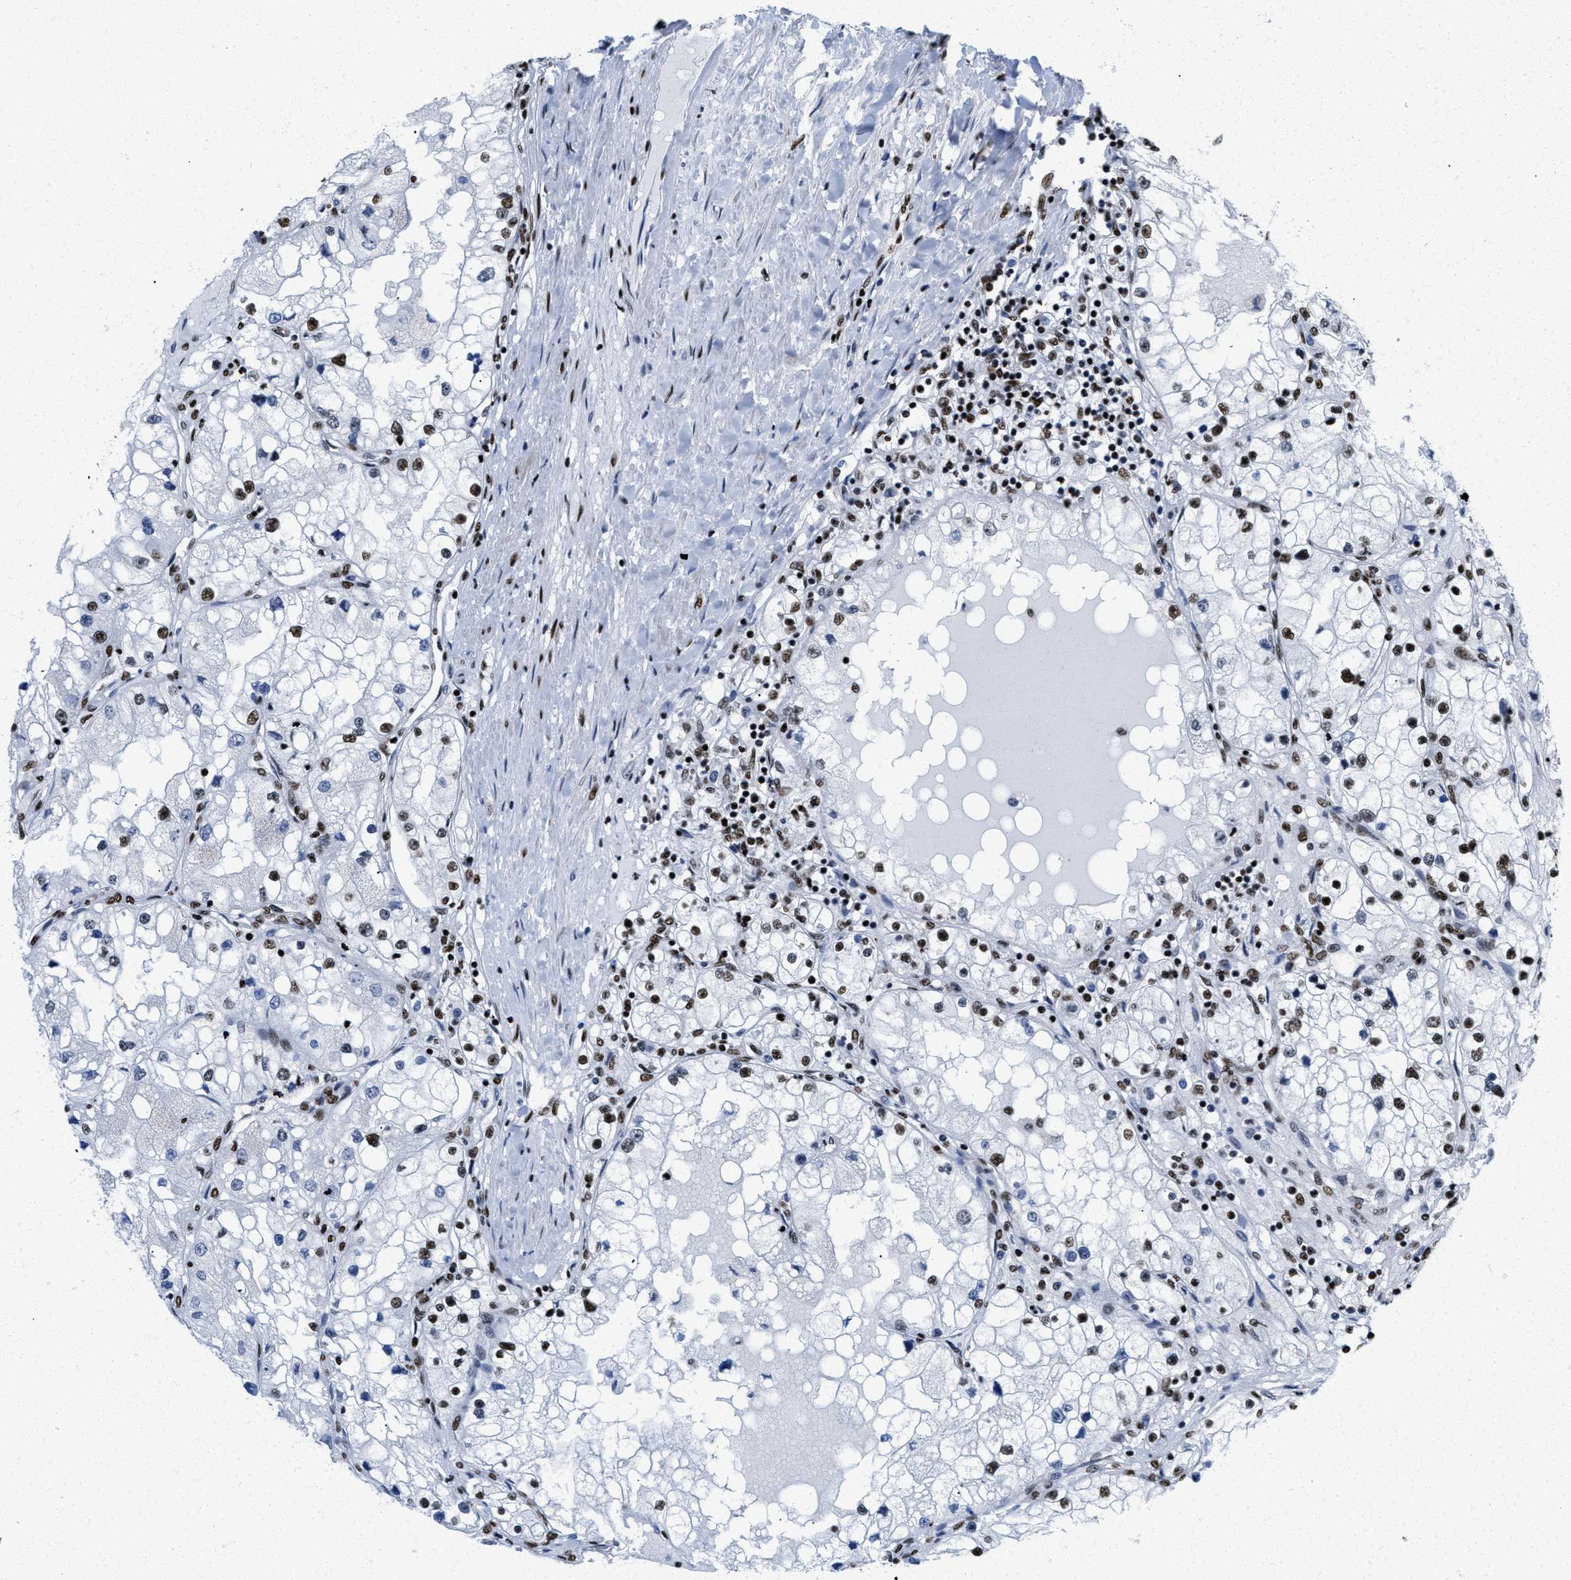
{"staining": {"intensity": "strong", "quantity": "25%-75%", "location": "nuclear"}, "tissue": "renal cancer", "cell_type": "Tumor cells", "image_type": "cancer", "snomed": [{"axis": "morphology", "description": "Adenocarcinoma, NOS"}, {"axis": "topography", "description": "Kidney"}], "caption": "Renal adenocarcinoma stained for a protein displays strong nuclear positivity in tumor cells.", "gene": "CREB1", "patient": {"sex": "male", "age": 68}}